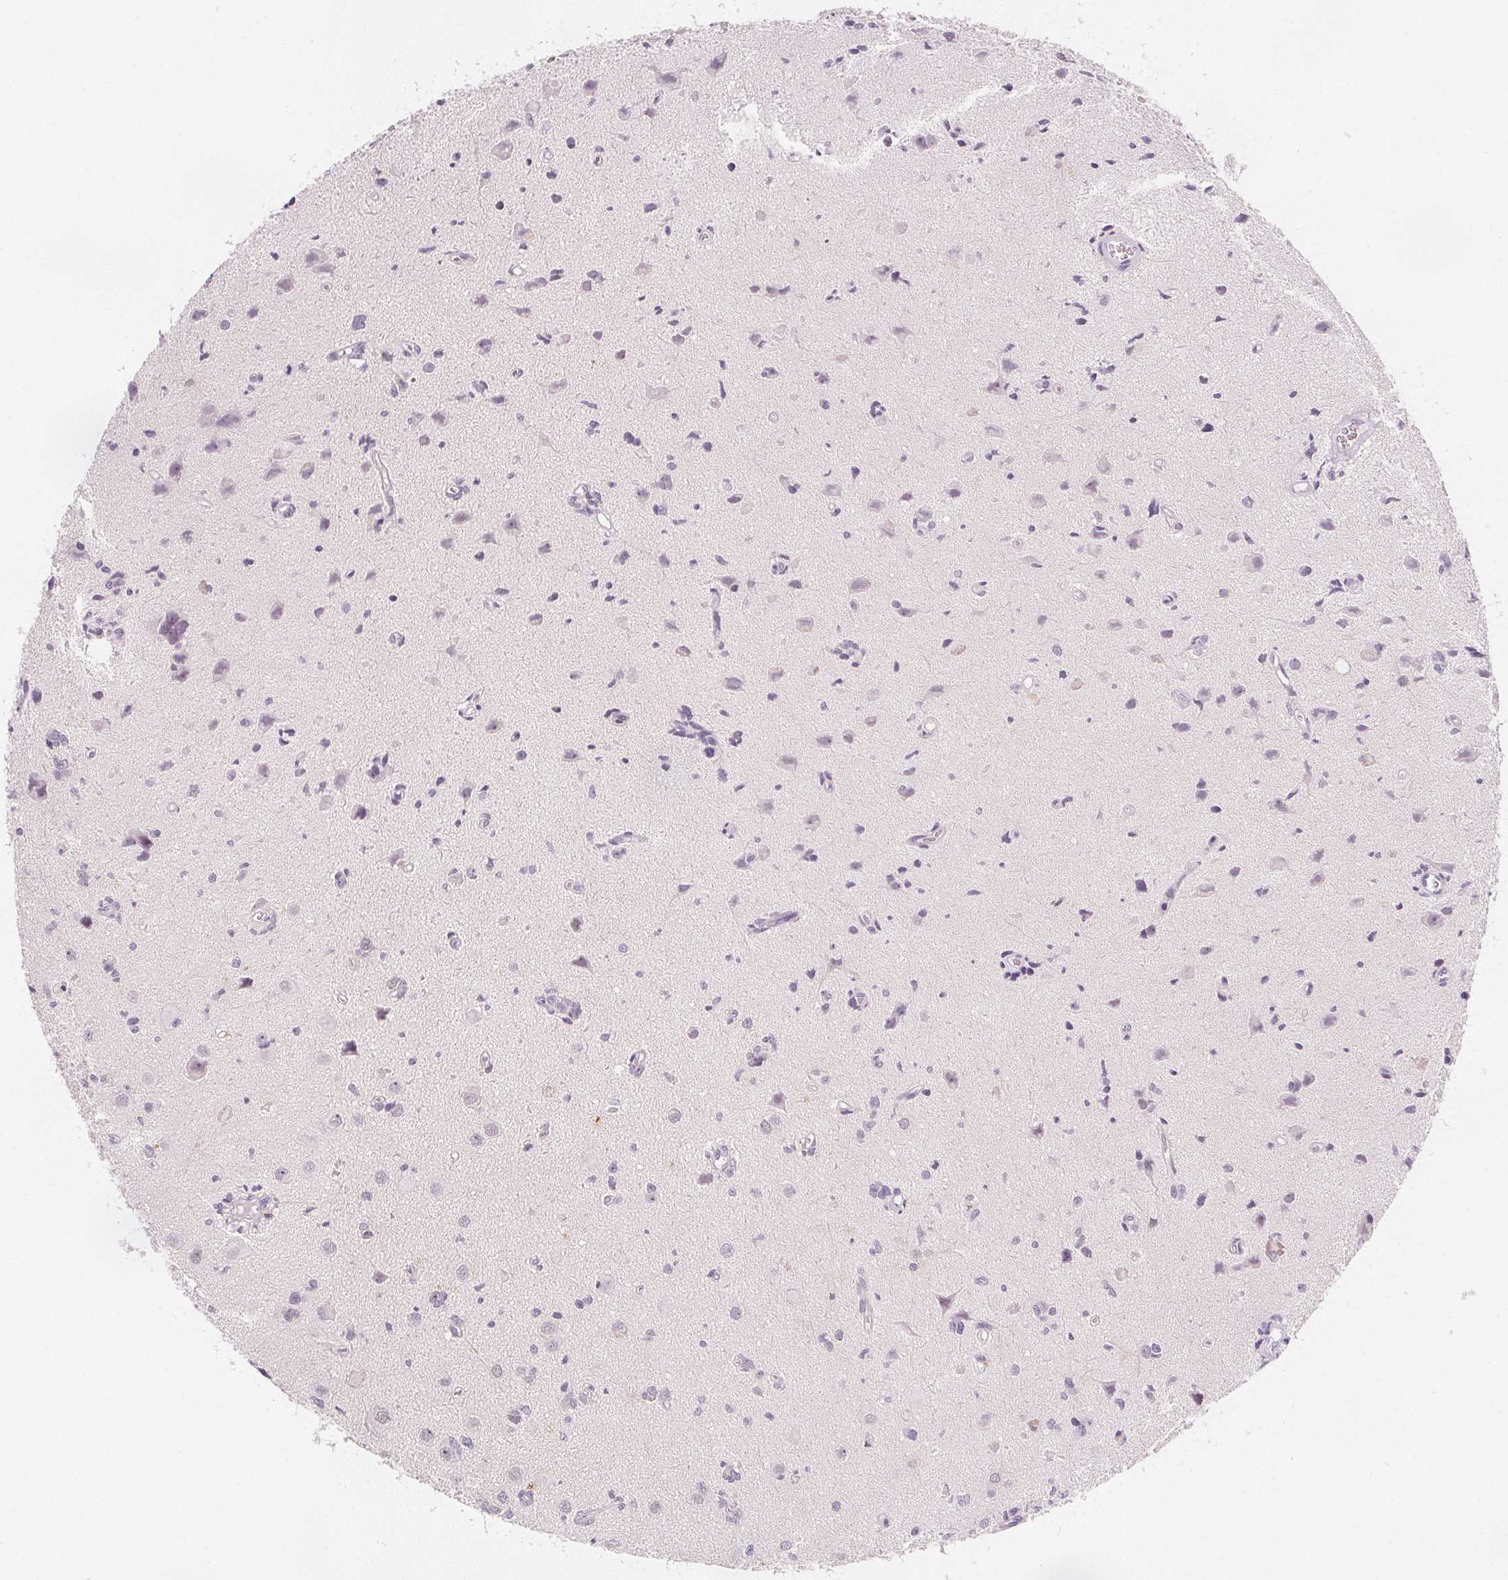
{"staining": {"intensity": "negative", "quantity": "none", "location": "none"}, "tissue": "glioma", "cell_type": "Tumor cells", "image_type": "cancer", "snomed": [{"axis": "morphology", "description": "Glioma, malignant, High grade"}, {"axis": "topography", "description": "Brain"}], "caption": "The histopathology image demonstrates no staining of tumor cells in malignant glioma (high-grade). The staining was performed using DAB to visualize the protein expression in brown, while the nuclei were stained in blue with hematoxylin (Magnification: 20x).", "gene": "UGP2", "patient": {"sex": "male", "age": 67}}